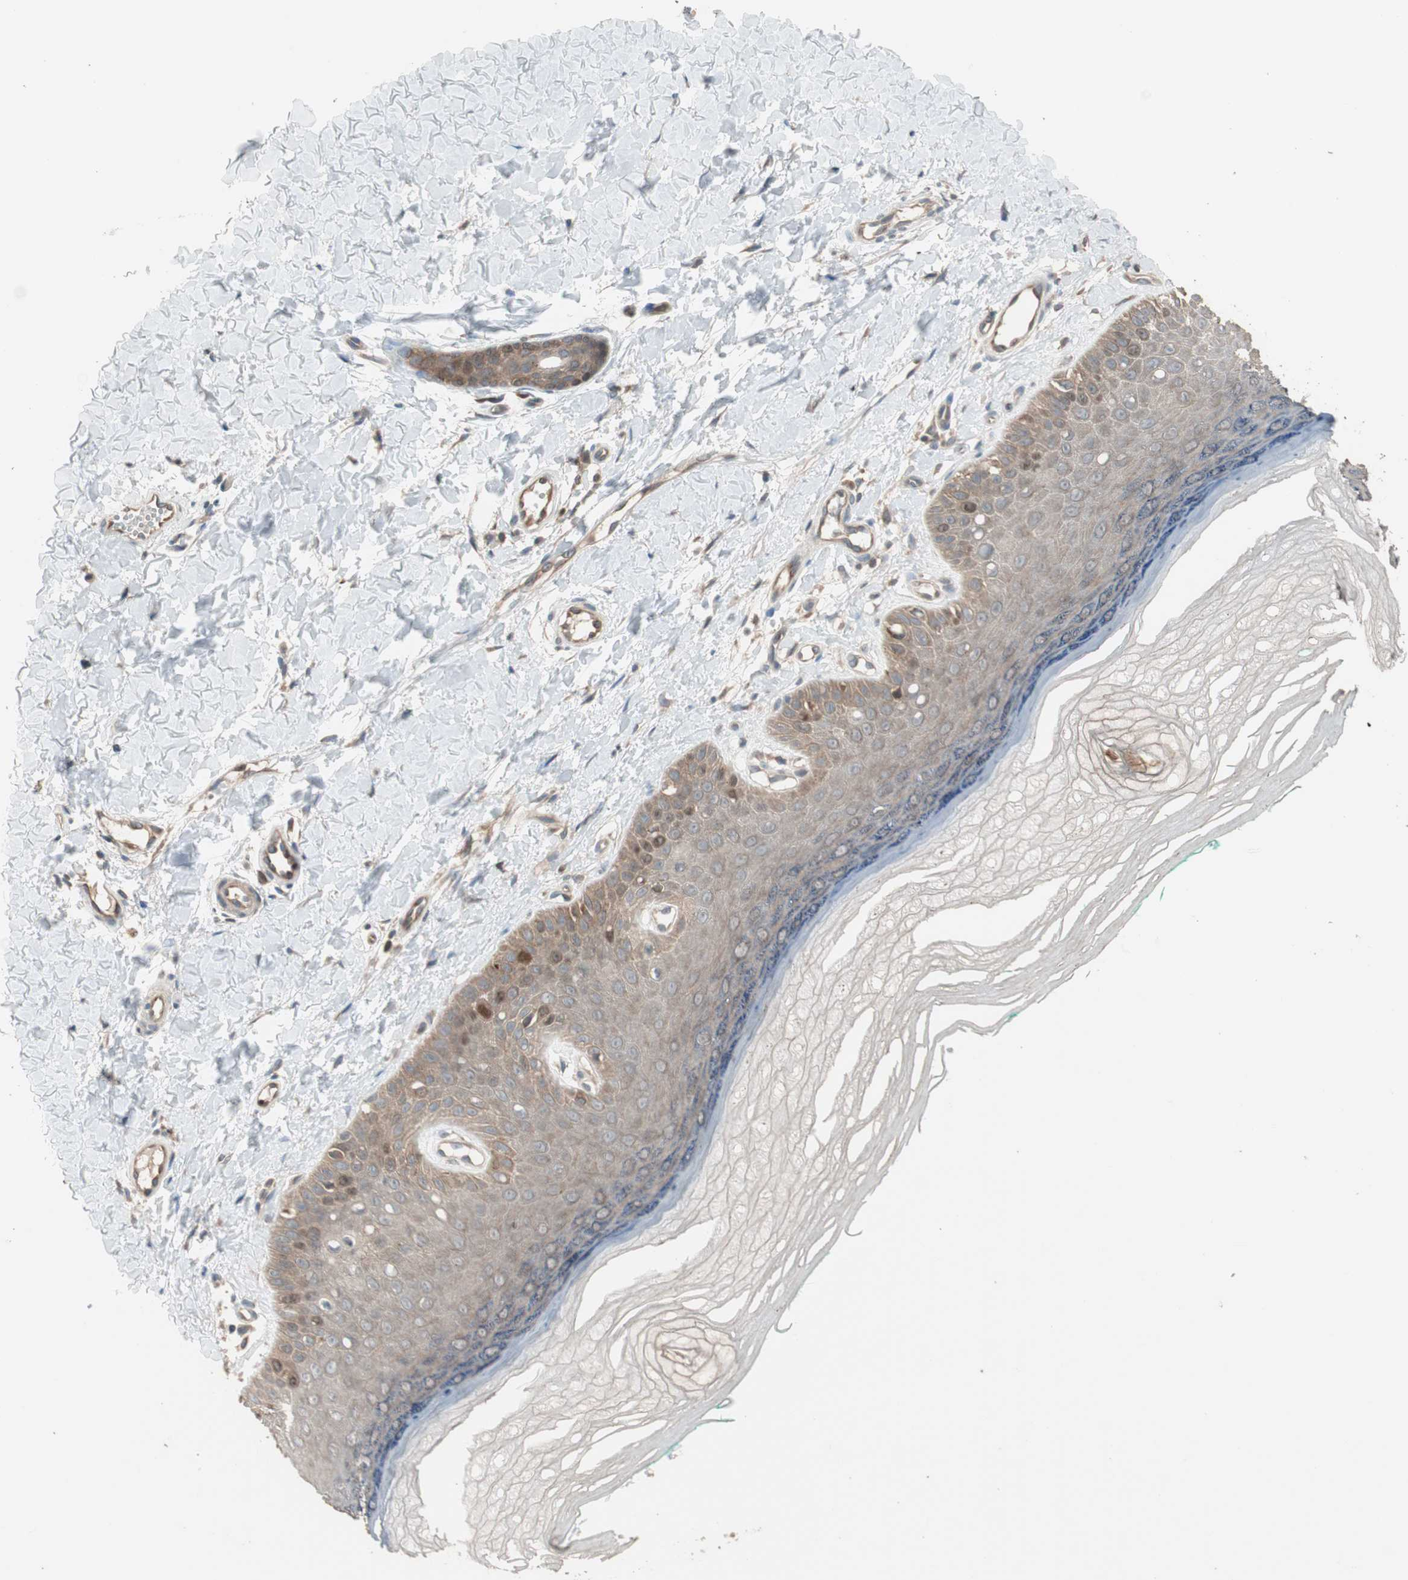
{"staining": {"intensity": "negative", "quantity": "none", "location": "none"}, "tissue": "skin", "cell_type": "Fibroblasts", "image_type": "normal", "snomed": [{"axis": "morphology", "description": "Normal tissue, NOS"}, {"axis": "topography", "description": "Skin"}], "caption": "Skin was stained to show a protein in brown. There is no significant positivity in fibroblasts. (Brightfield microscopy of DAB IHC at high magnification).", "gene": "ATP6AP2", "patient": {"sex": "male", "age": 26}}